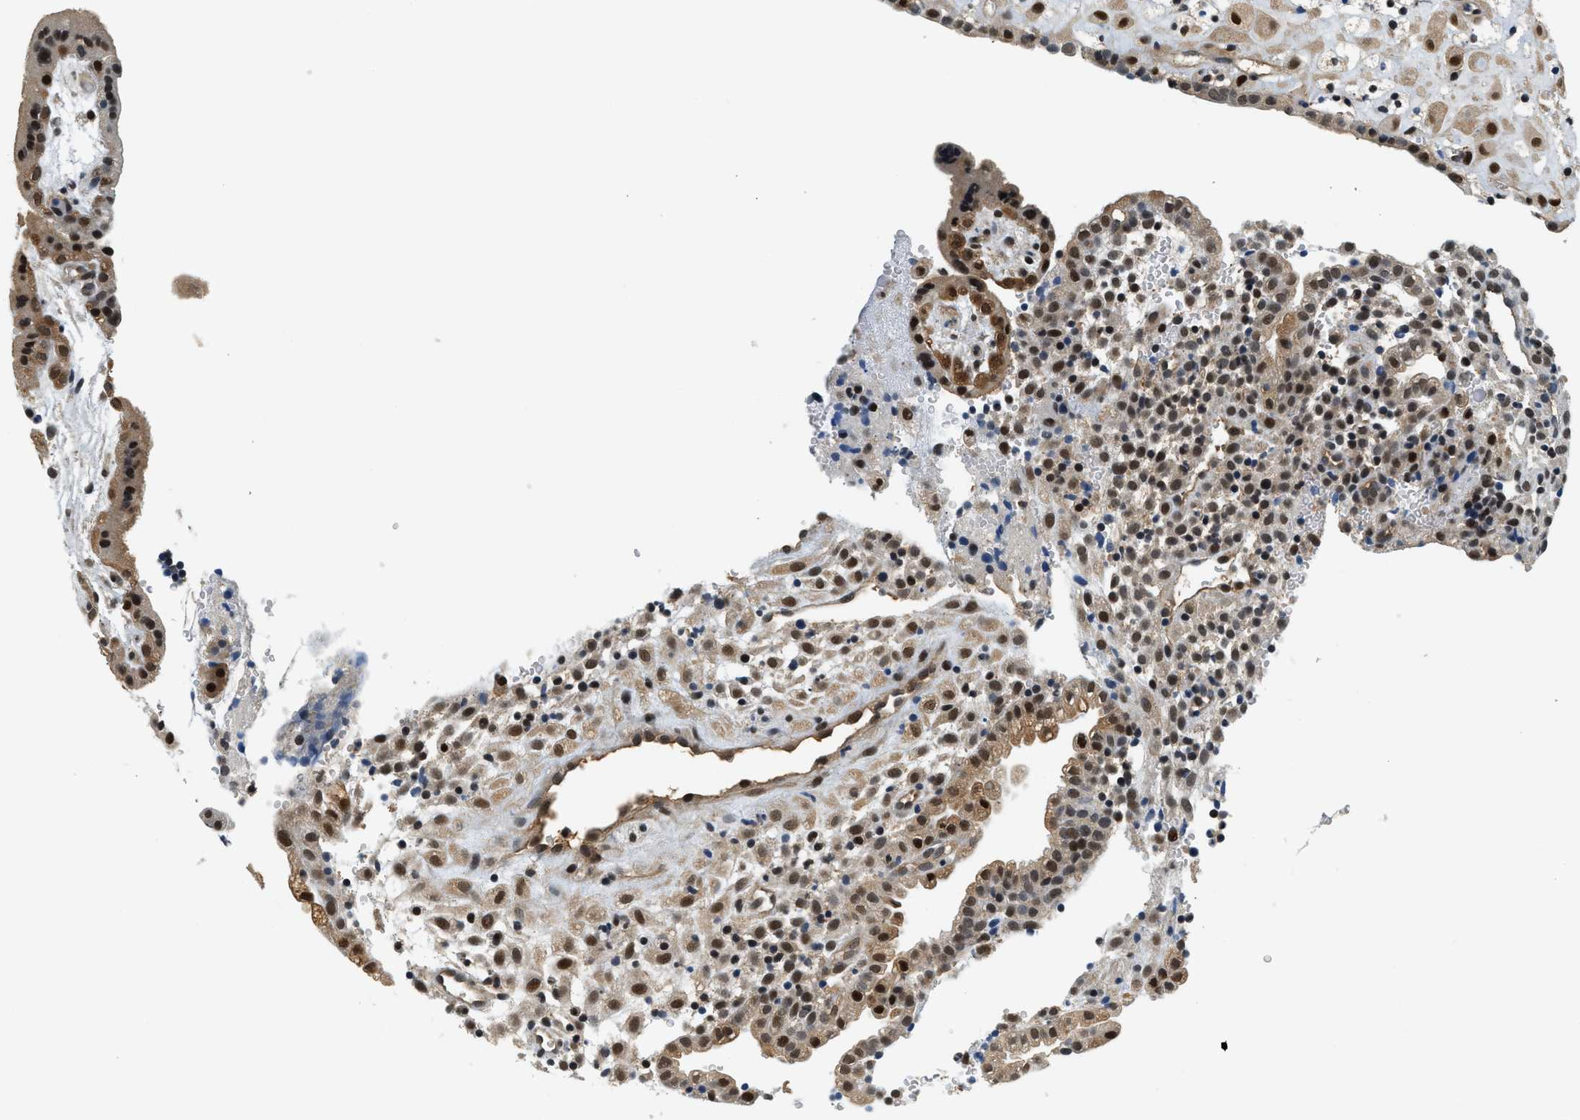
{"staining": {"intensity": "strong", "quantity": ">75%", "location": "cytoplasmic/membranous,nuclear"}, "tissue": "placenta", "cell_type": "Decidual cells", "image_type": "normal", "snomed": [{"axis": "morphology", "description": "Normal tissue, NOS"}, {"axis": "topography", "description": "Placenta"}], "caption": "DAB immunohistochemical staining of normal placenta exhibits strong cytoplasmic/membranous,nuclear protein staining in about >75% of decidual cells. Nuclei are stained in blue.", "gene": "PSMD3", "patient": {"sex": "female", "age": 18}}